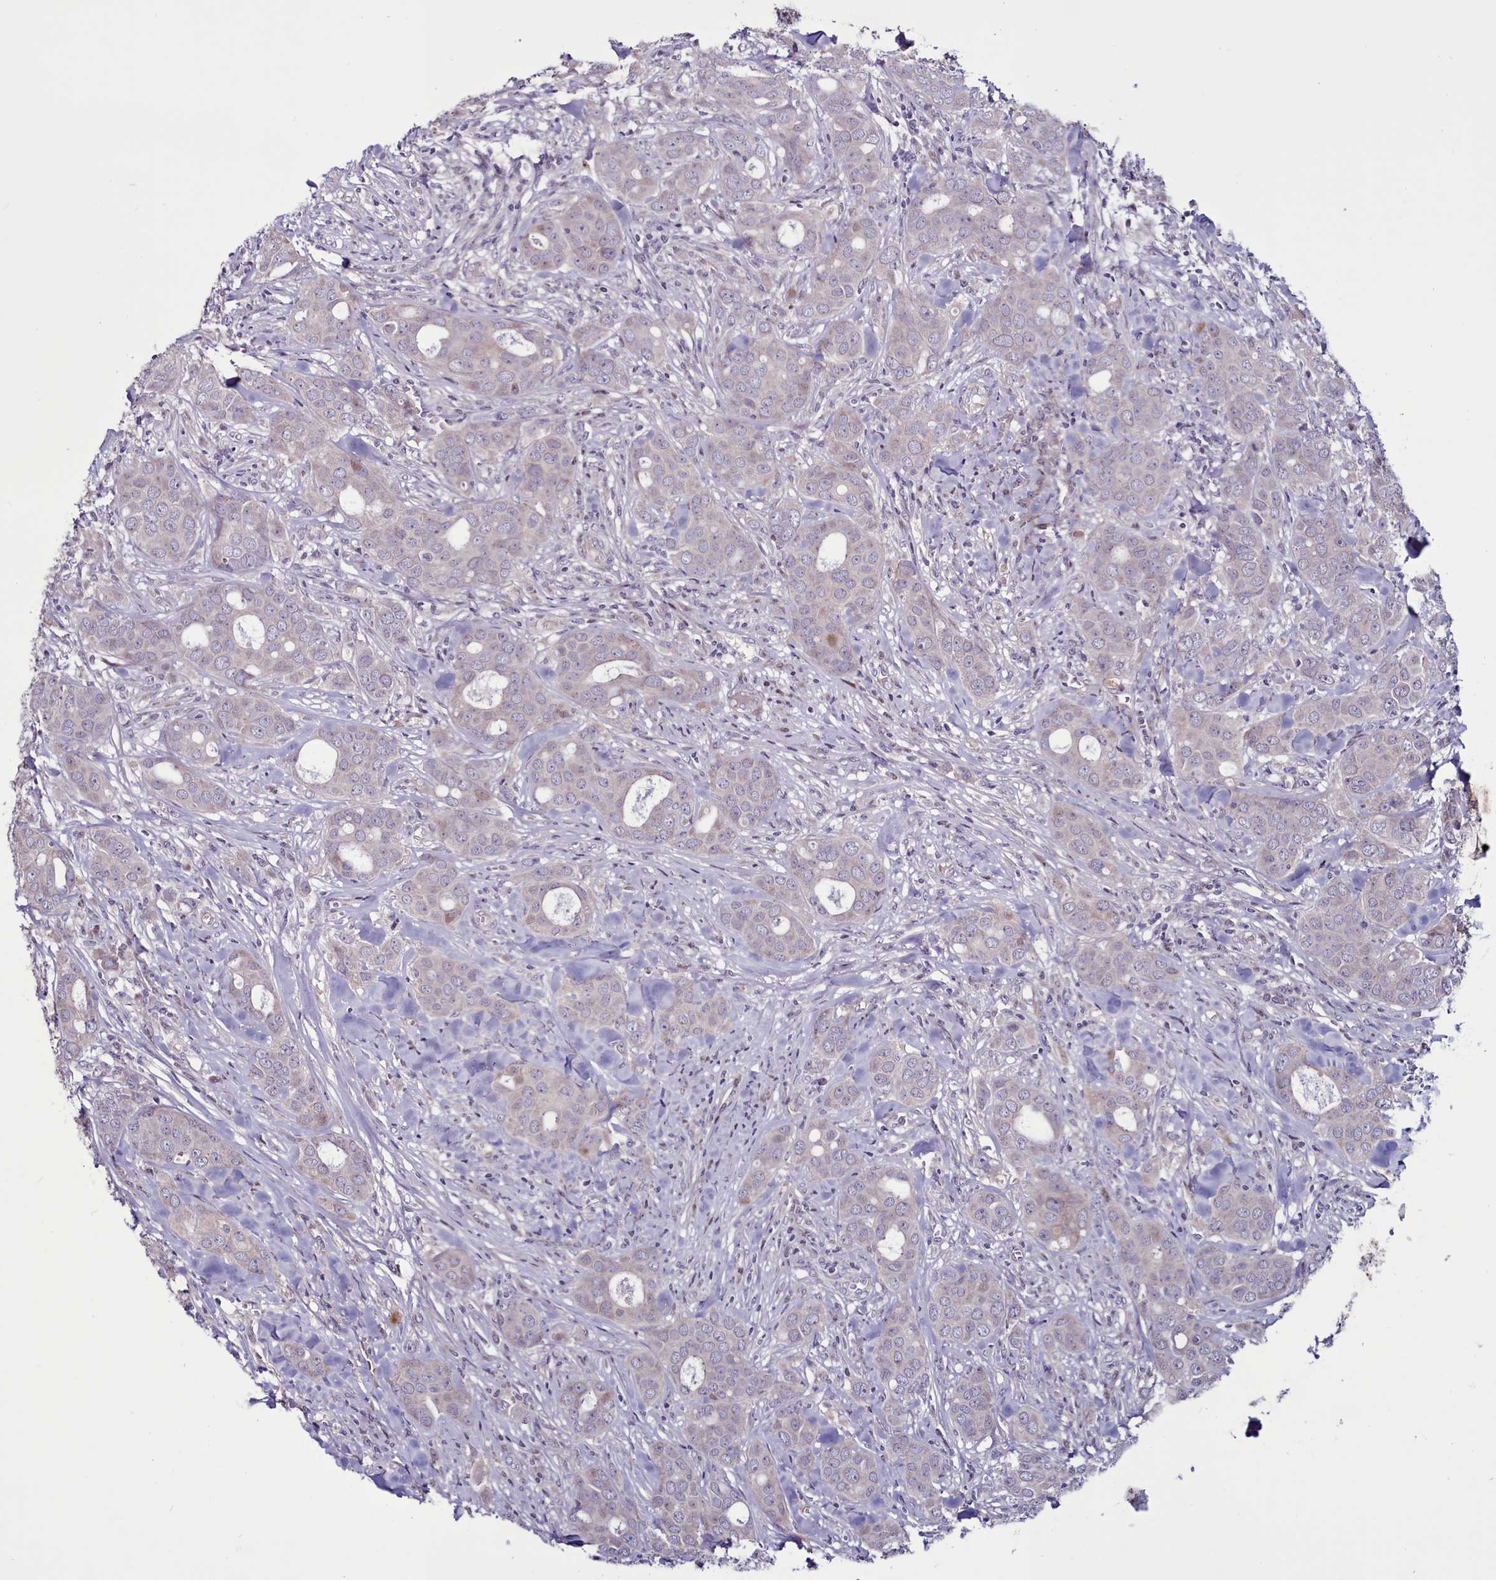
{"staining": {"intensity": "negative", "quantity": "none", "location": "none"}, "tissue": "breast cancer", "cell_type": "Tumor cells", "image_type": "cancer", "snomed": [{"axis": "morphology", "description": "Duct carcinoma"}, {"axis": "topography", "description": "Breast"}], "caption": "The photomicrograph demonstrates no staining of tumor cells in infiltrating ductal carcinoma (breast).", "gene": "WBP11", "patient": {"sex": "female", "age": 43}}